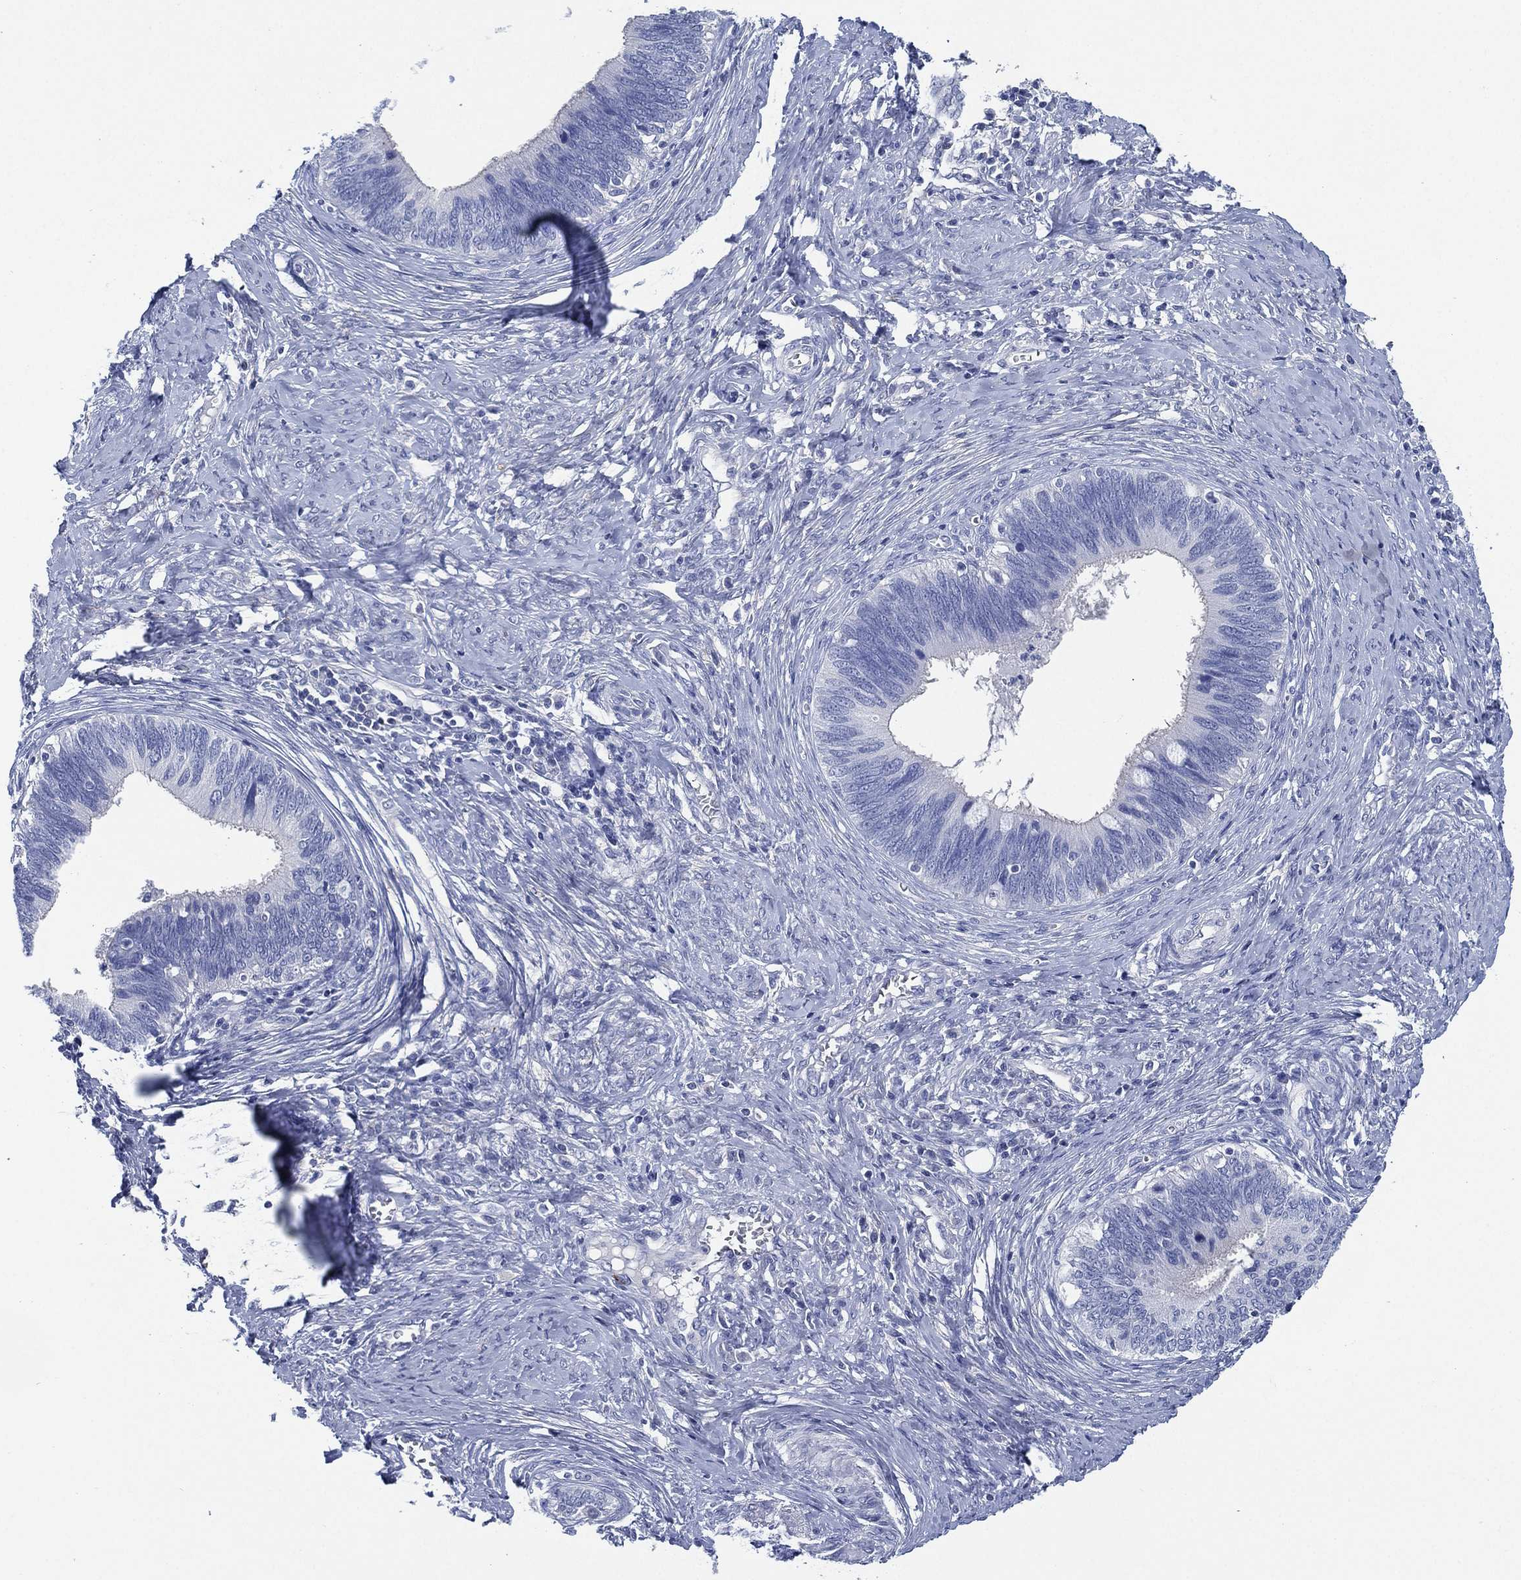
{"staining": {"intensity": "negative", "quantity": "none", "location": "none"}, "tissue": "cervical cancer", "cell_type": "Tumor cells", "image_type": "cancer", "snomed": [{"axis": "morphology", "description": "Adenocarcinoma, NOS"}, {"axis": "topography", "description": "Cervix"}], "caption": "High magnification brightfield microscopy of cervical cancer stained with DAB (3,3'-diaminobenzidine) (brown) and counterstained with hematoxylin (blue): tumor cells show no significant expression.", "gene": "C5orf46", "patient": {"sex": "female", "age": 42}}